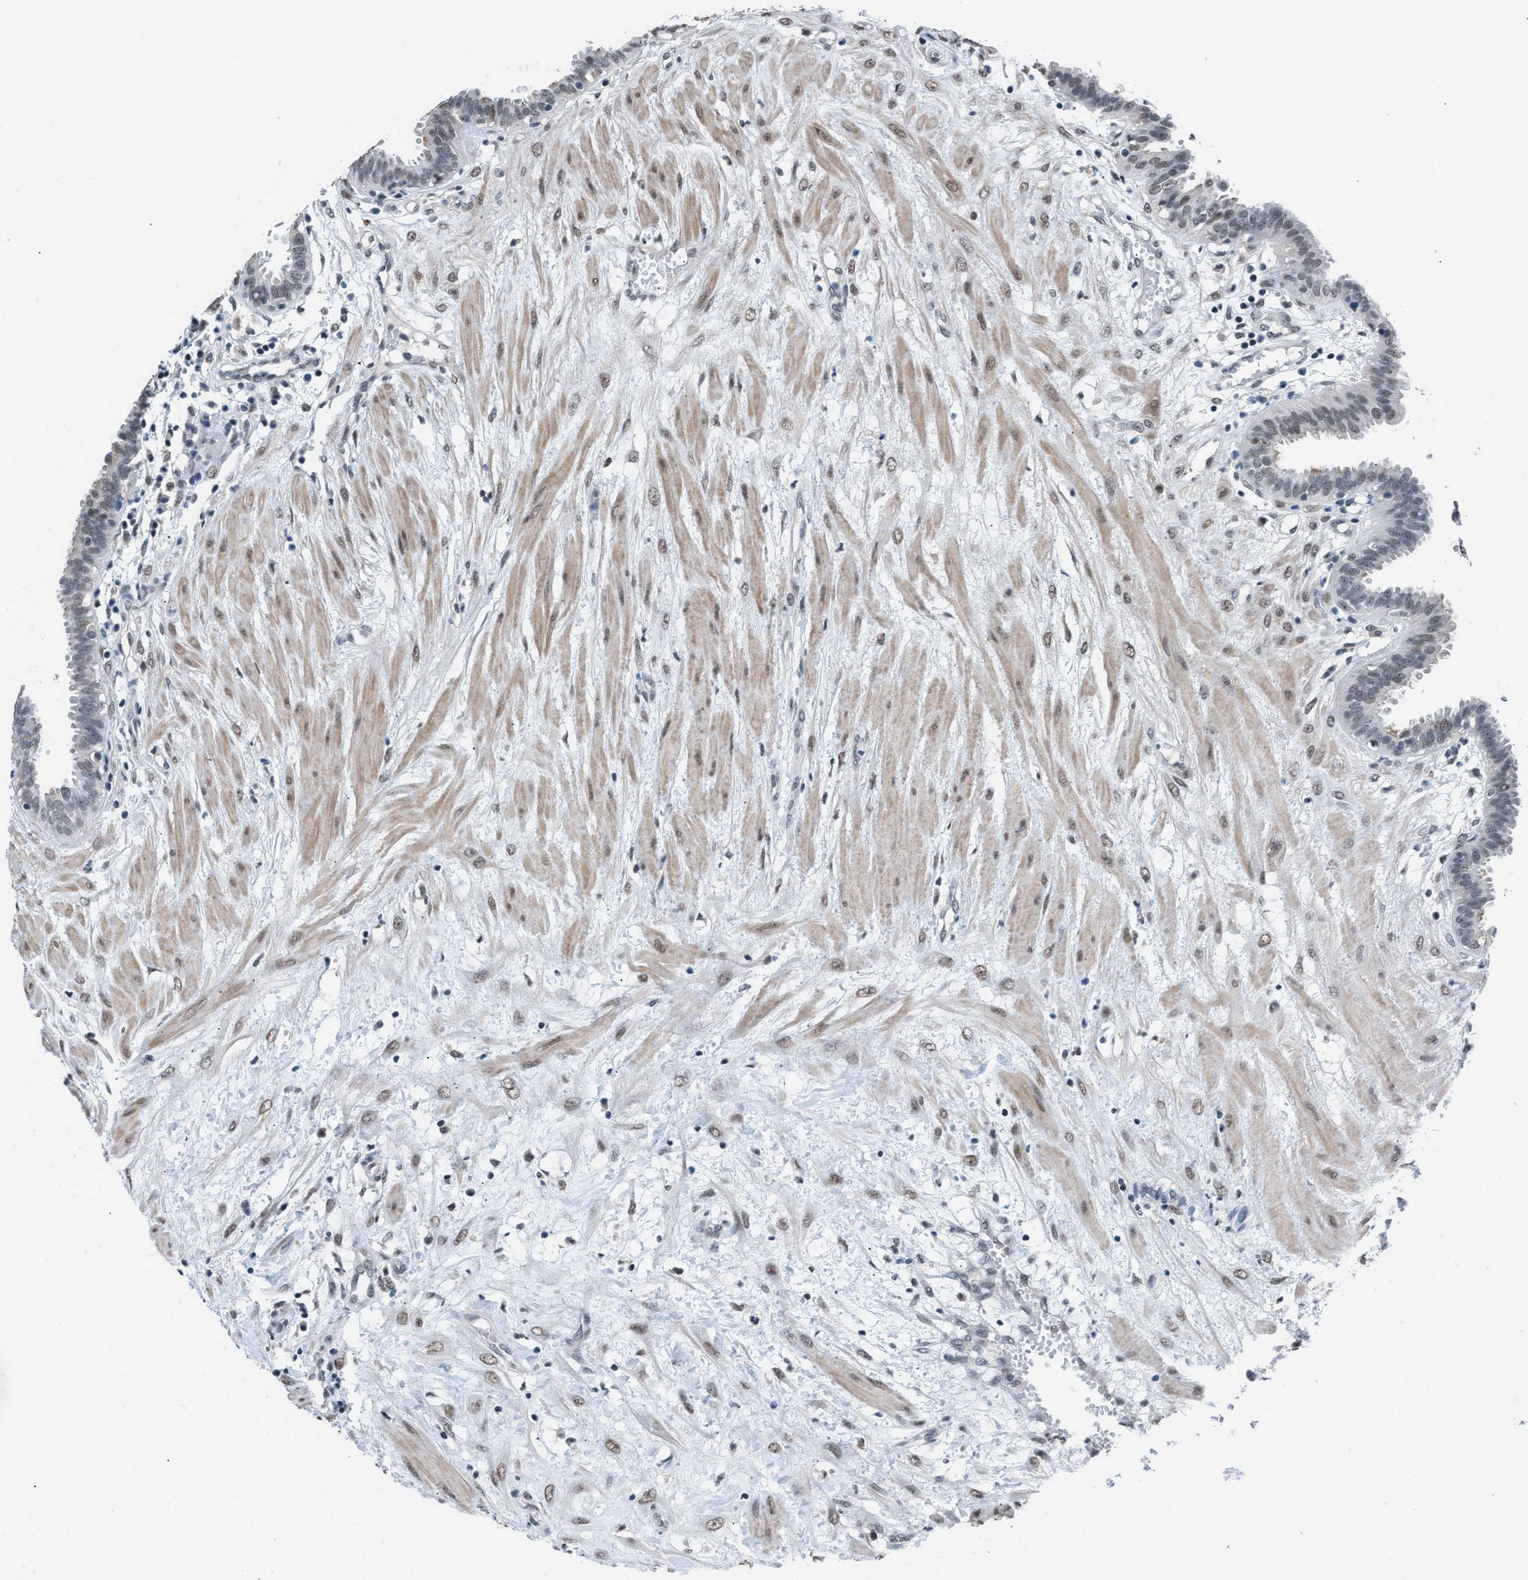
{"staining": {"intensity": "weak", "quantity": "25%-75%", "location": "cytoplasmic/membranous,nuclear"}, "tissue": "fallopian tube", "cell_type": "Glandular cells", "image_type": "normal", "snomed": [{"axis": "morphology", "description": "Normal tissue, NOS"}, {"axis": "topography", "description": "Fallopian tube"}, {"axis": "topography", "description": "Placenta"}], "caption": "DAB immunohistochemical staining of benign fallopian tube demonstrates weak cytoplasmic/membranous,nuclear protein expression in about 25%-75% of glandular cells. Nuclei are stained in blue.", "gene": "ZNF276", "patient": {"sex": "female", "age": 32}}